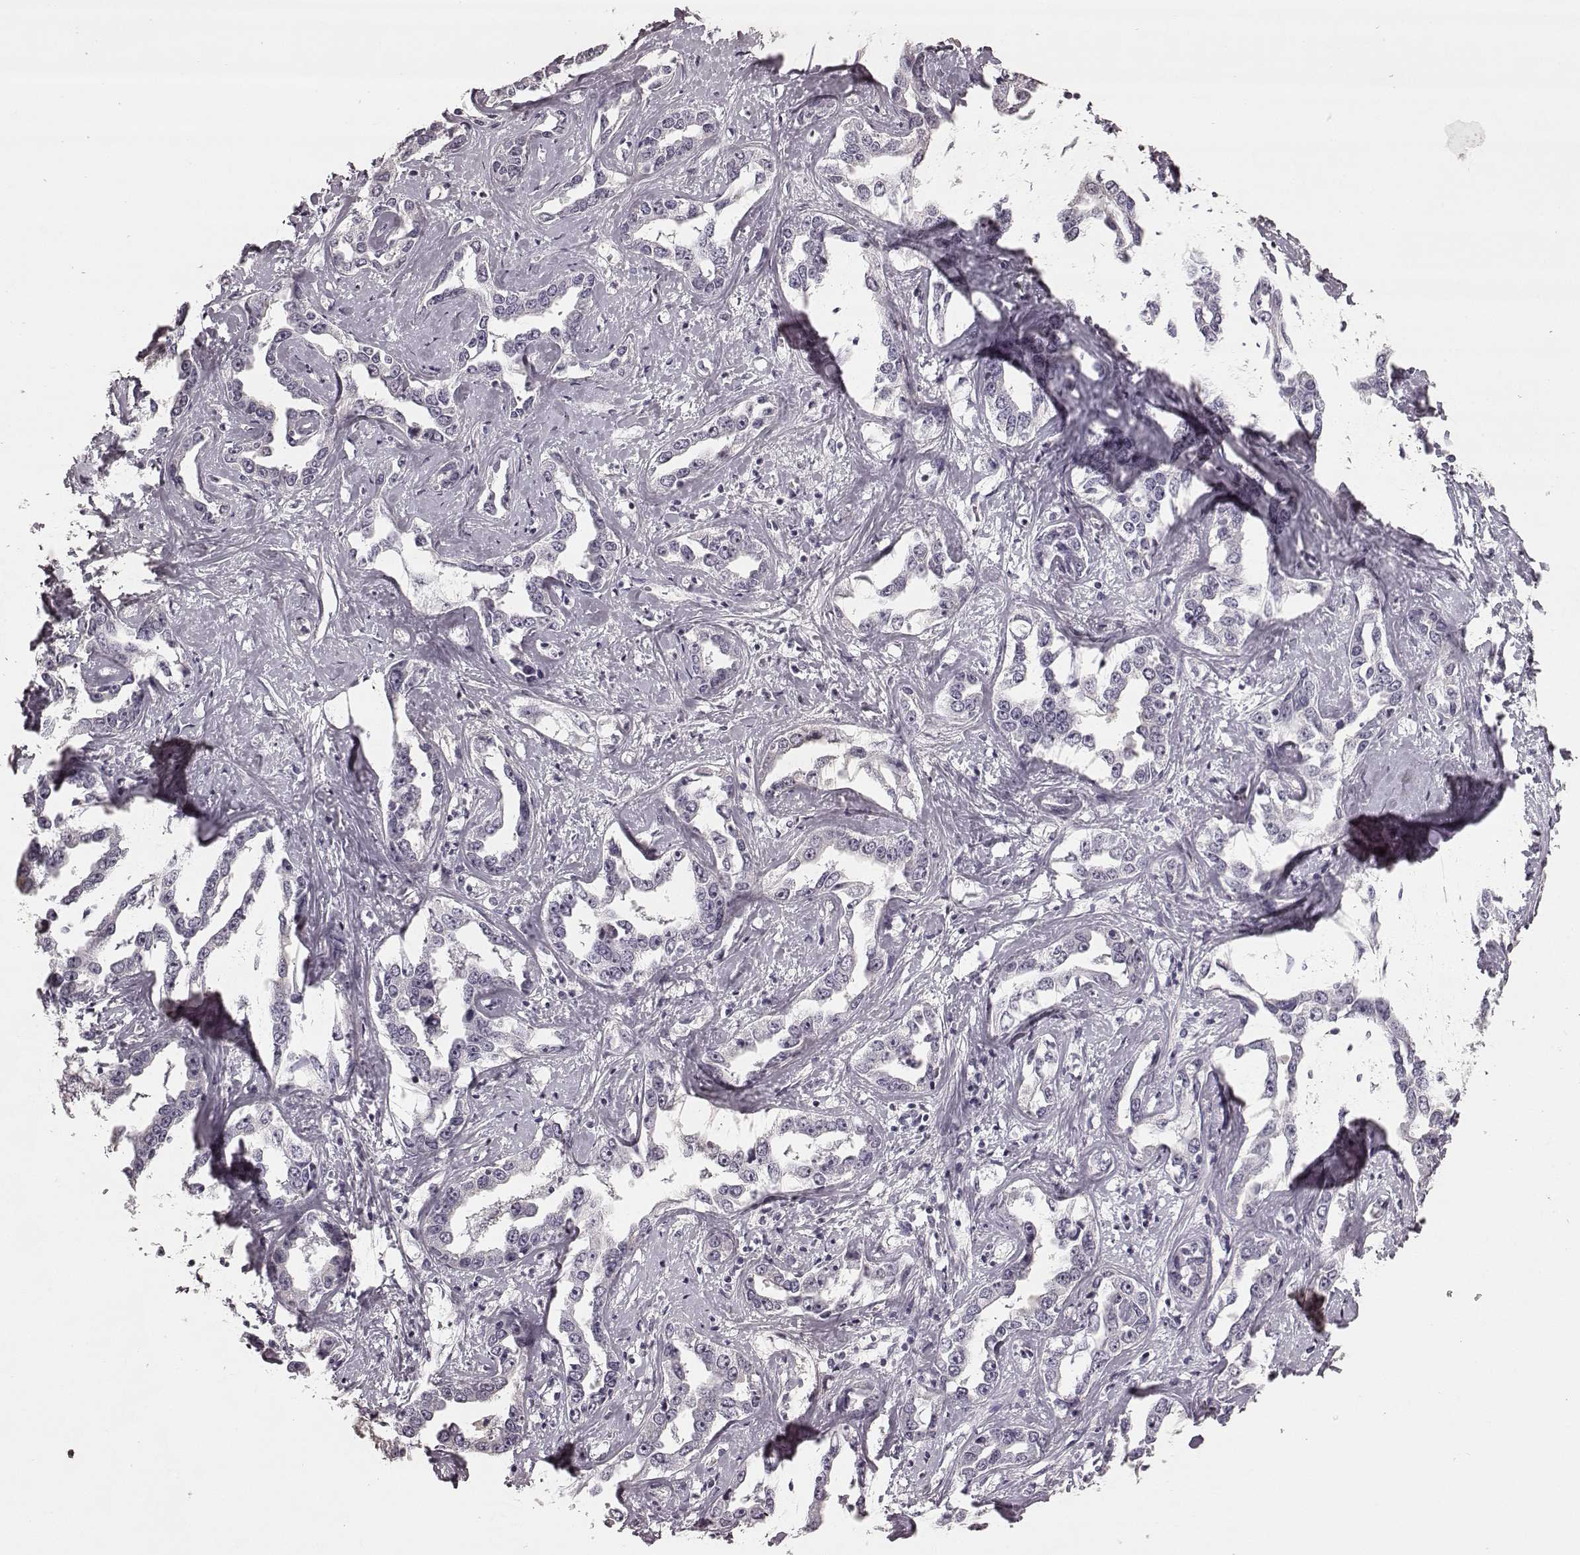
{"staining": {"intensity": "negative", "quantity": "none", "location": "none"}, "tissue": "liver cancer", "cell_type": "Tumor cells", "image_type": "cancer", "snomed": [{"axis": "morphology", "description": "Cholangiocarcinoma"}, {"axis": "topography", "description": "Liver"}], "caption": "Tumor cells show no significant expression in liver cancer (cholangiocarcinoma). The staining is performed using DAB (3,3'-diaminobenzidine) brown chromogen with nuclei counter-stained in using hematoxylin.", "gene": "RIT2", "patient": {"sex": "male", "age": 59}}